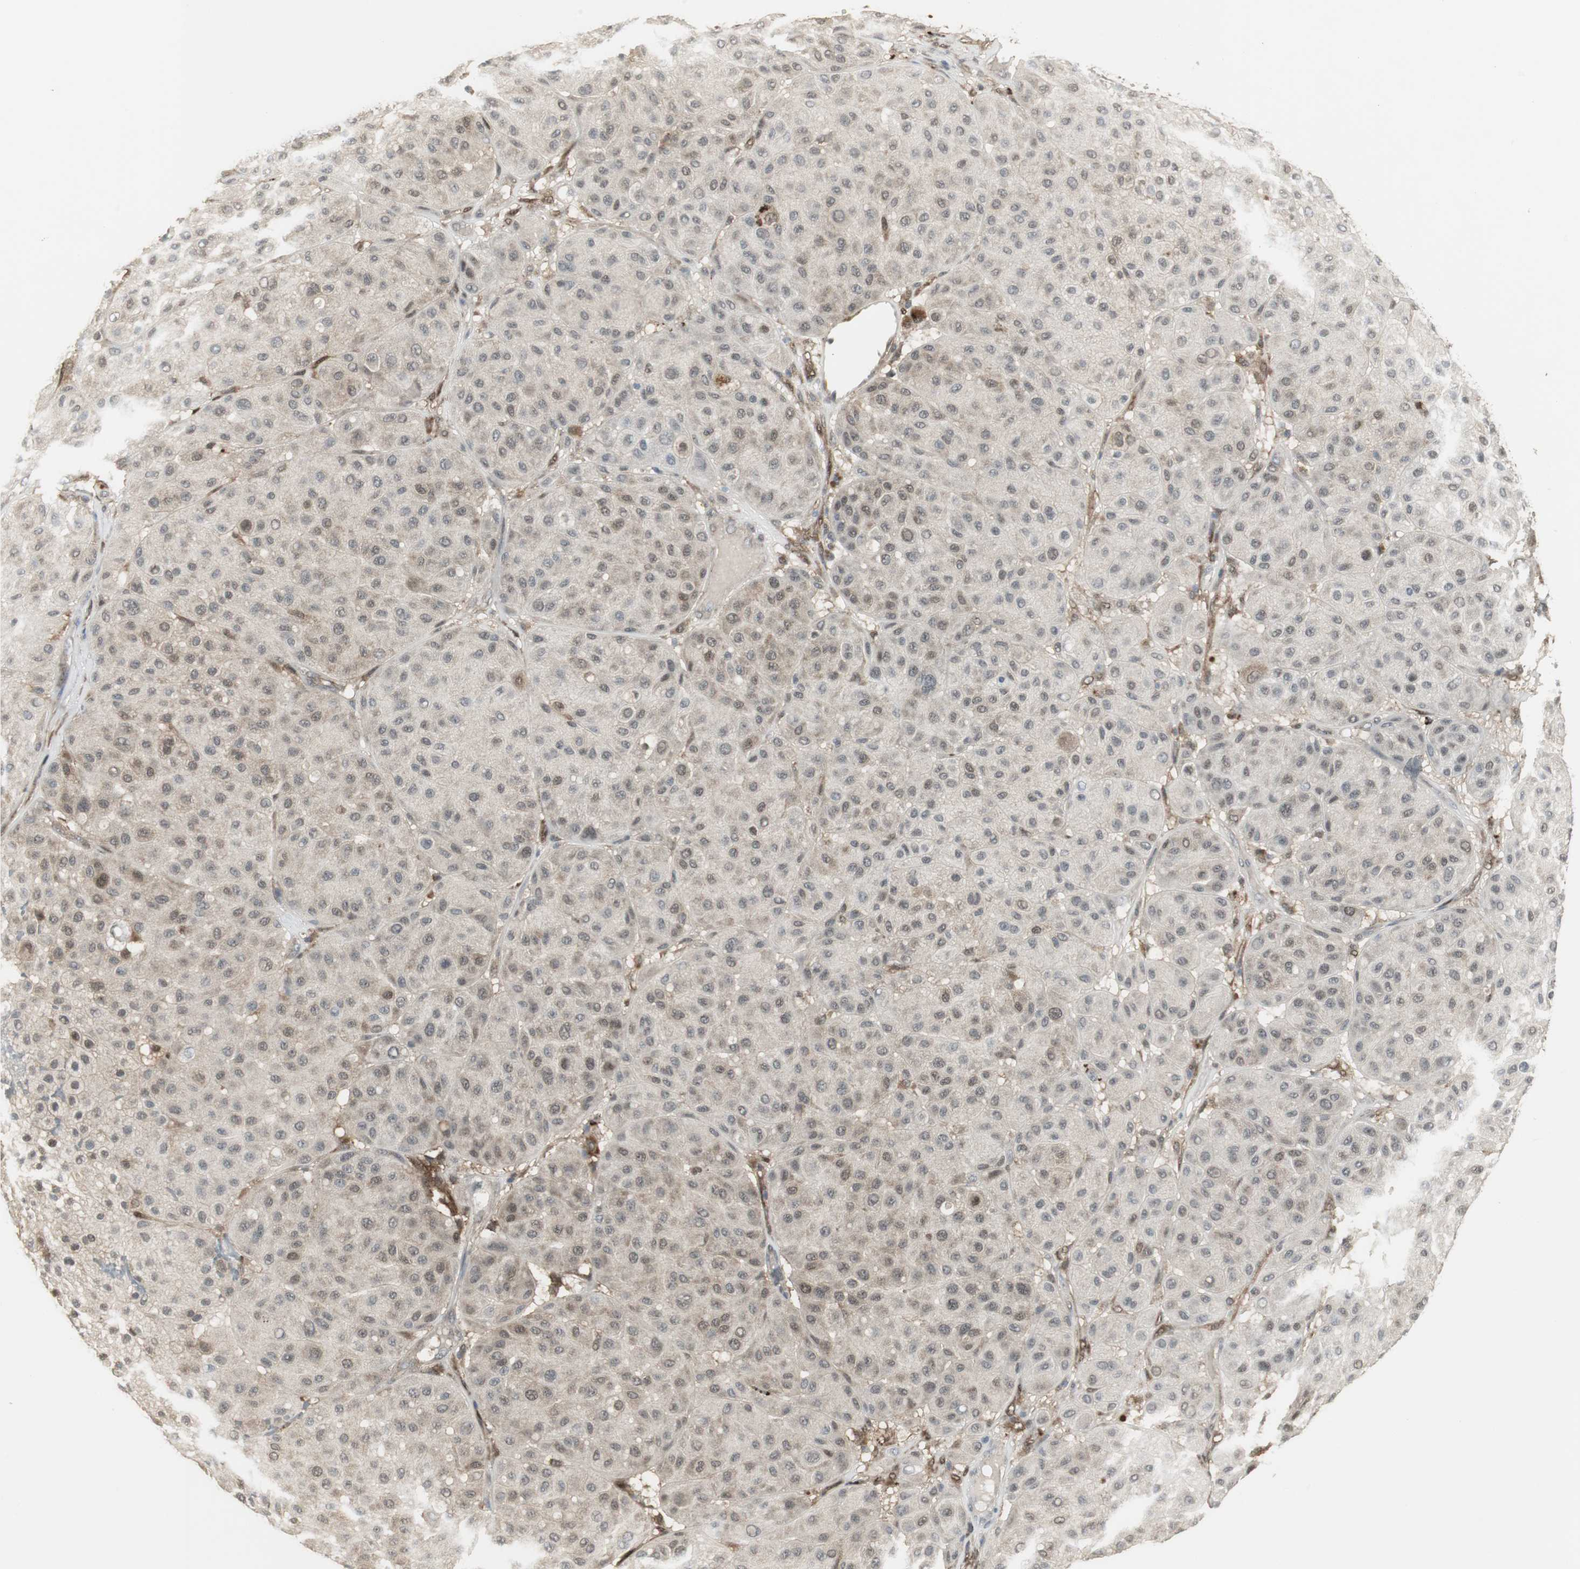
{"staining": {"intensity": "moderate", "quantity": "25%-75%", "location": "cytoplasmic/membranous,nuclear"}, "tissue": "melanoma", "cell_type": "Tumor cells", "image_type": "cancer", "snomed": [{"axis": "morphology", "description": "Normal tissue, NOS"}, {"axis": "morphology", "description": "Malignant melanoma, Metastatic site"}, {"axis": "topography", "description": "Skin"}], "caption": "Immunohistochemistry of melanoma displays medium levels of moderate cytoplasmic/membranous and nuclear staining in about 25%-75% of tumor cells.", "gene": "PLIN3", "patient": {"sex": "male", "age": 41}}